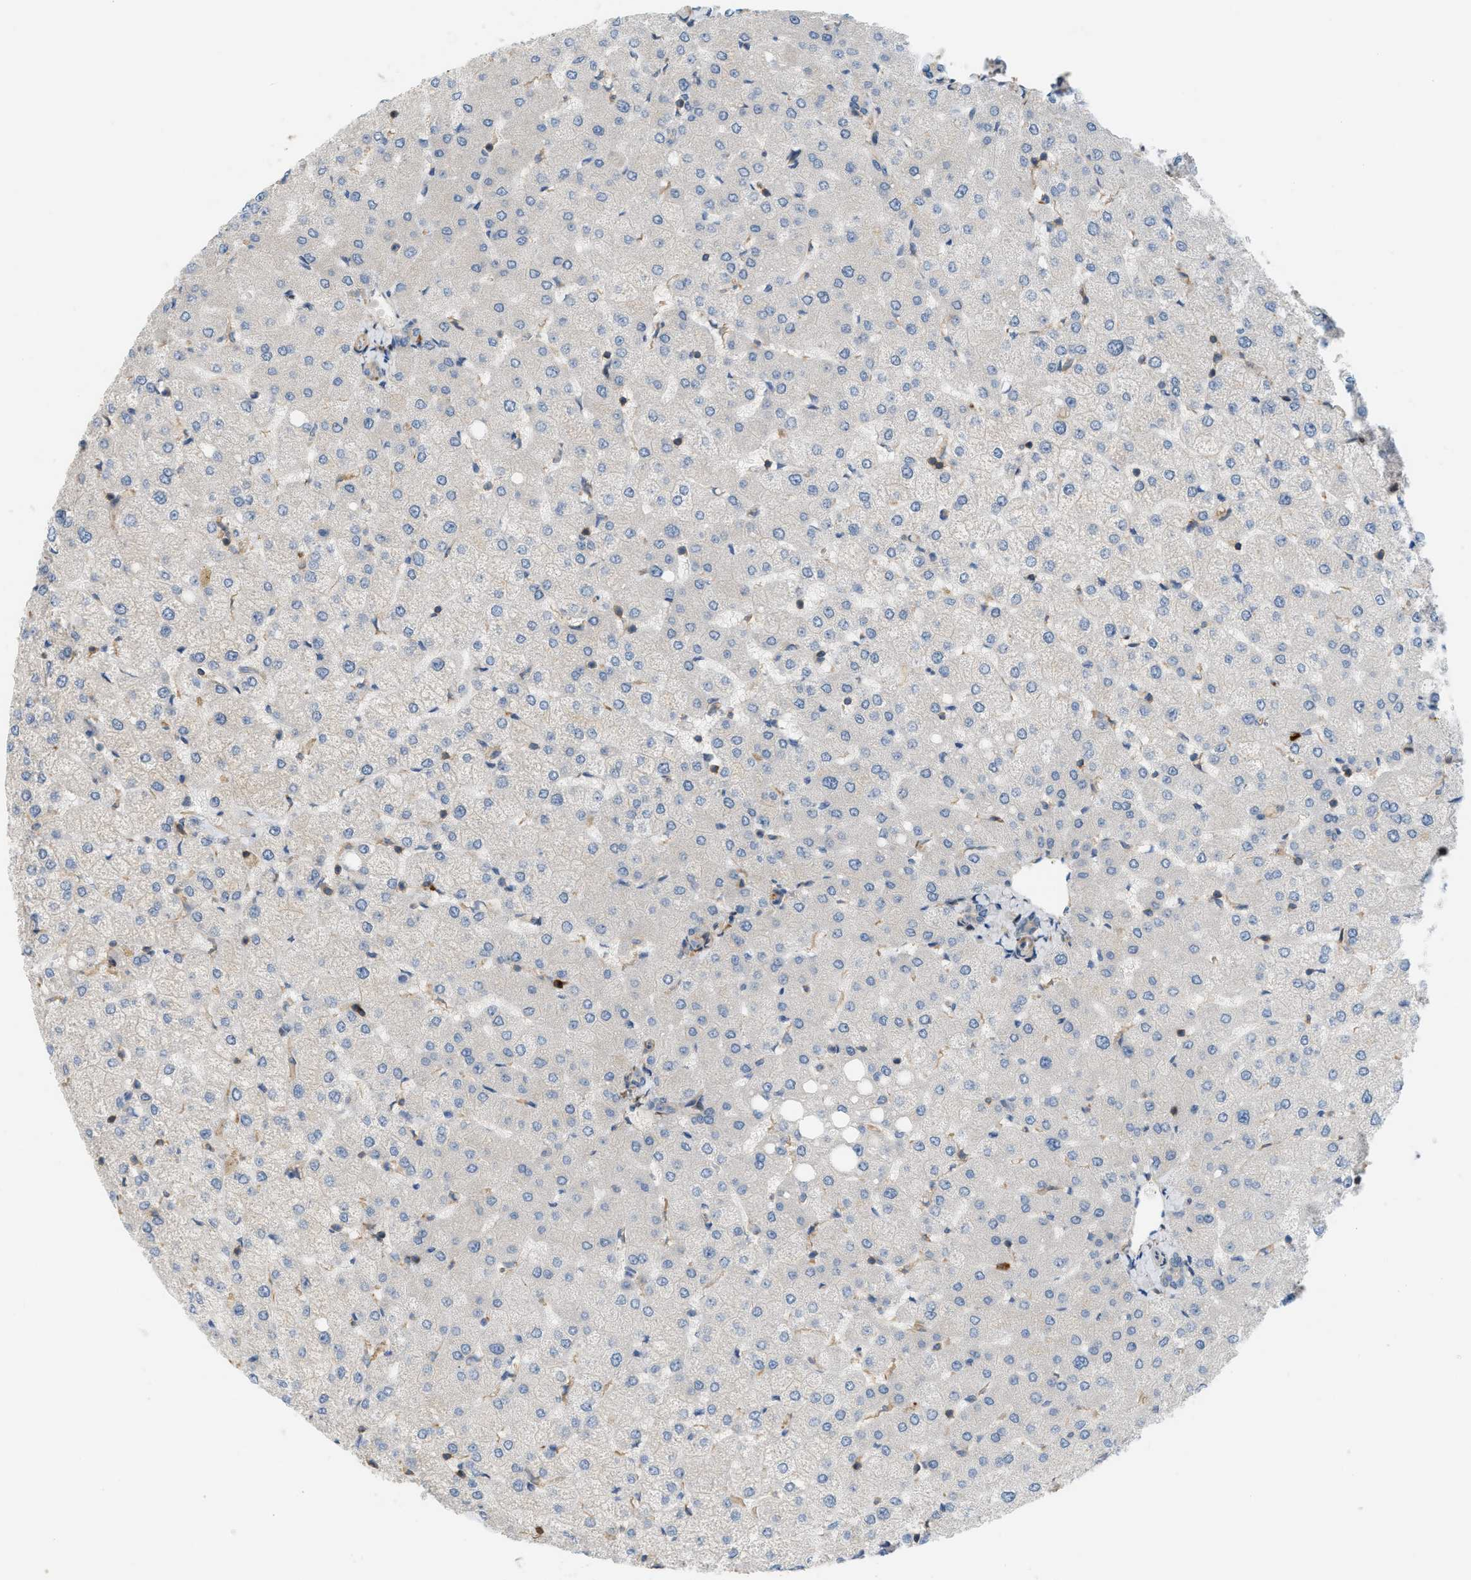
{"staining": {"intensity": "negative", "quantity": "none", "location": "none"}, "tissue": "liver", "cell_type": "Cholangiocytes", "image_type": "normal", "snomed": [{"axis": "morphology", "description": "Normal tissue, NOS"}, {"axis": "topography", "description": "Liver"}], "caption": "IHC image of normal liver stained for a protein (brown), which displays no positivity in cholangiocytes. (DAB (3,3'-diaminobenzidine) IHC, high magnification).", "gene": "BTN3A2", "patient": {"sex": "female", "age": 54}}